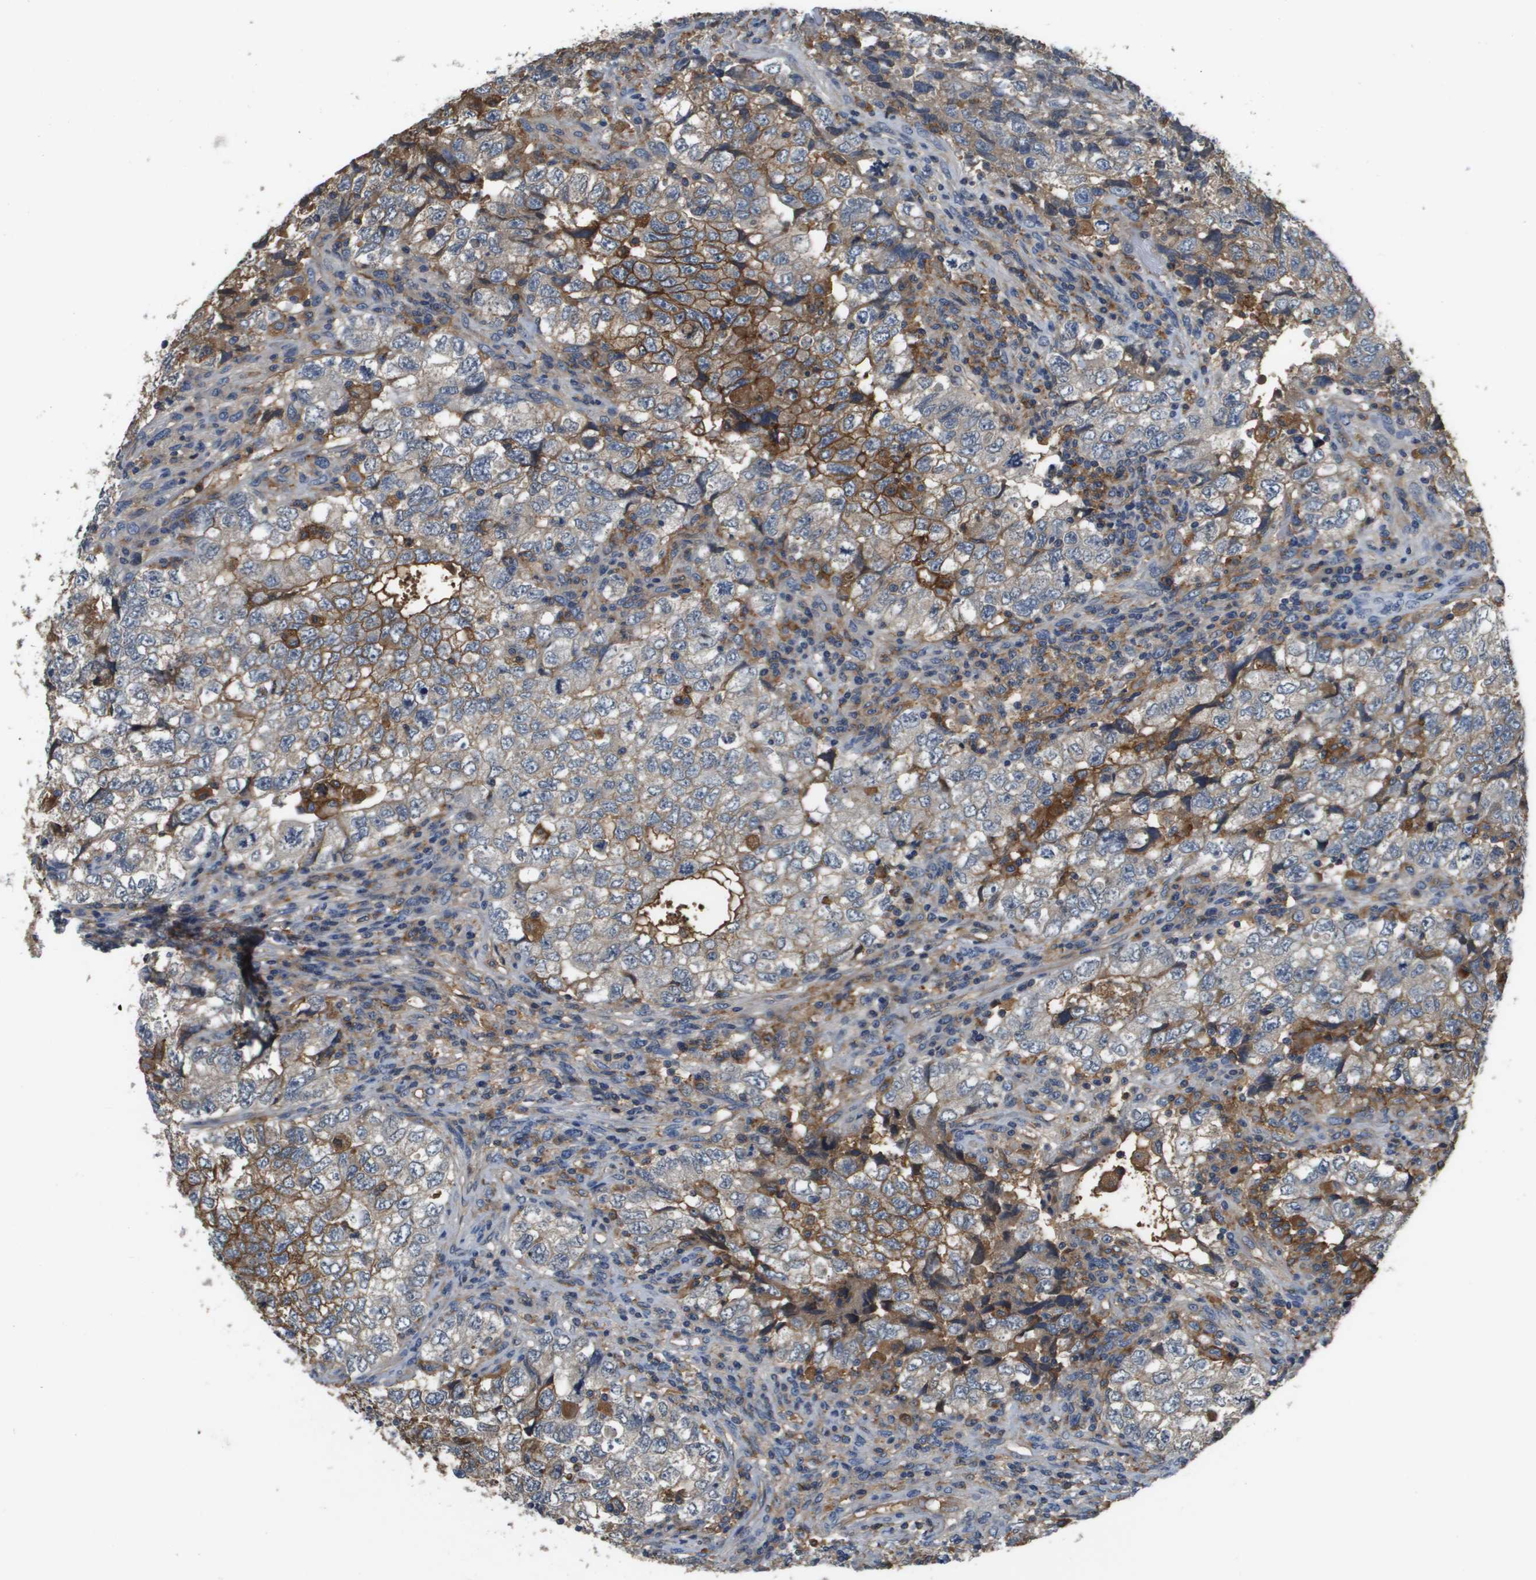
{"staining": {"intensity": "strong", "quantity": "25%-75%", "location": "cytoplasmic/membranous"}, "tissue": "testis cancer", "cell_type": "Tumor cells", "image_type": "cancer", "snomed": [{"axis": "morphology", "description": "Carcinoma, Embryonal, NOS"}, {"axis": "topography", "description": "Testis"}], "caption": "Immunohistochemistry photomicrograph of human testis embryonal carcinoma stained for a protein (brown), which reveals high levels of strong cytoplasmic/membranous expression in about 25%-75% of tumor cells.", "gene": "SLC16A3", "patient": {"sex": "male", "age": 36}}